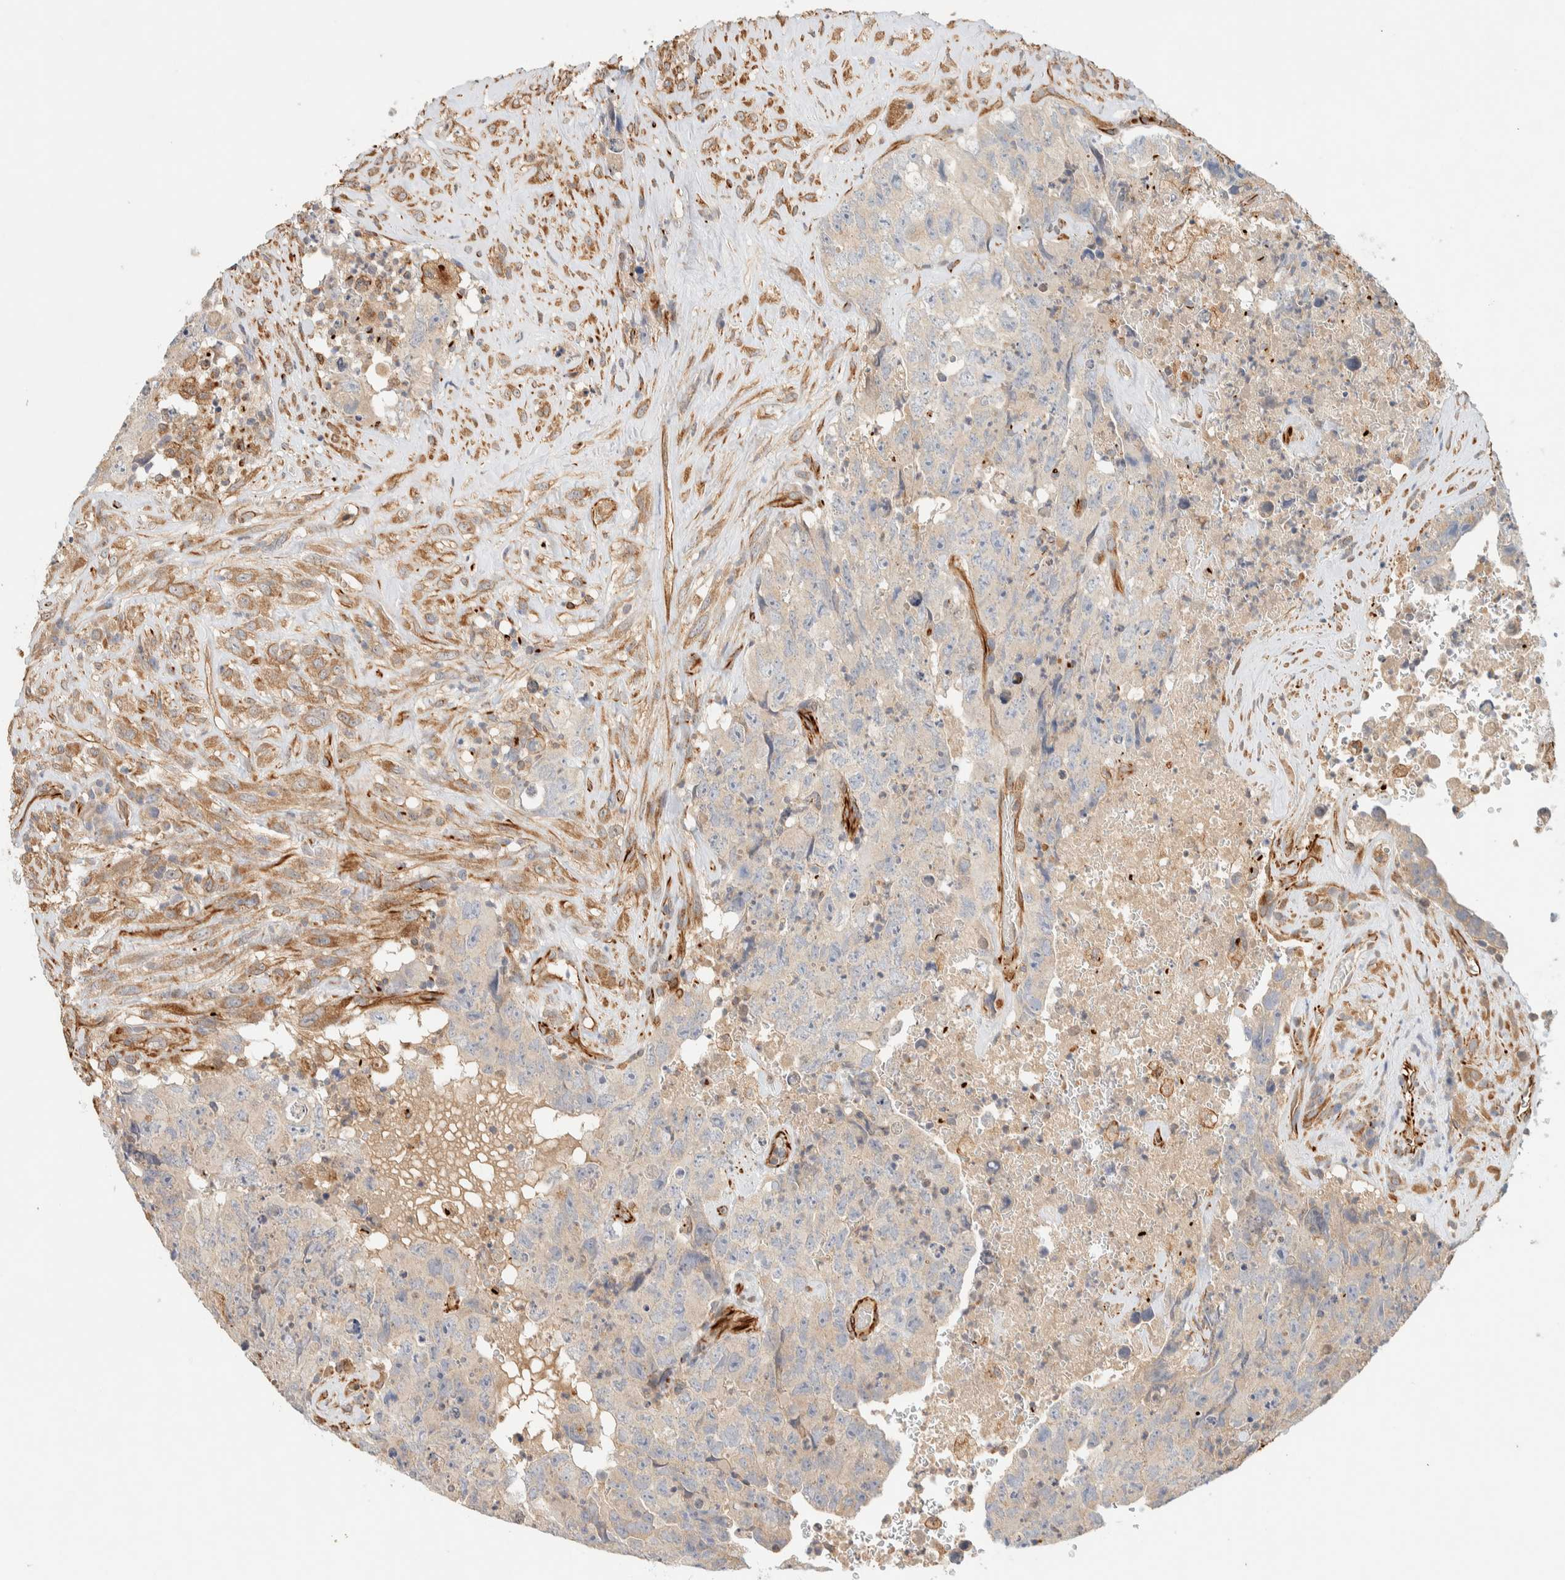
{"staining": {"intensity": "negative", "quantity": "none", "location": "none"}, "tissue": "testis cancer", "cell_type": "Tumor cells", "image_type": "cancer", "snomed": [{"axis": "morphology", "description": "Carcinoma, Embryonal, NOS"}, {"axis": "topography", "description": "Testis"}], "caption": "Immunohistochemistry (IHC) micrograph of neoplastic tissue: testis cancer (embryonal carcinoma) stained with DAB shows no significant protein expression in tumor cells. Brightfield microscopy of IHC stained with DAB (brown) and hematoxylin (blue), captured at high magnification.", "gene": "FAT1", "patient": {"sex": "male", "age": 32}}